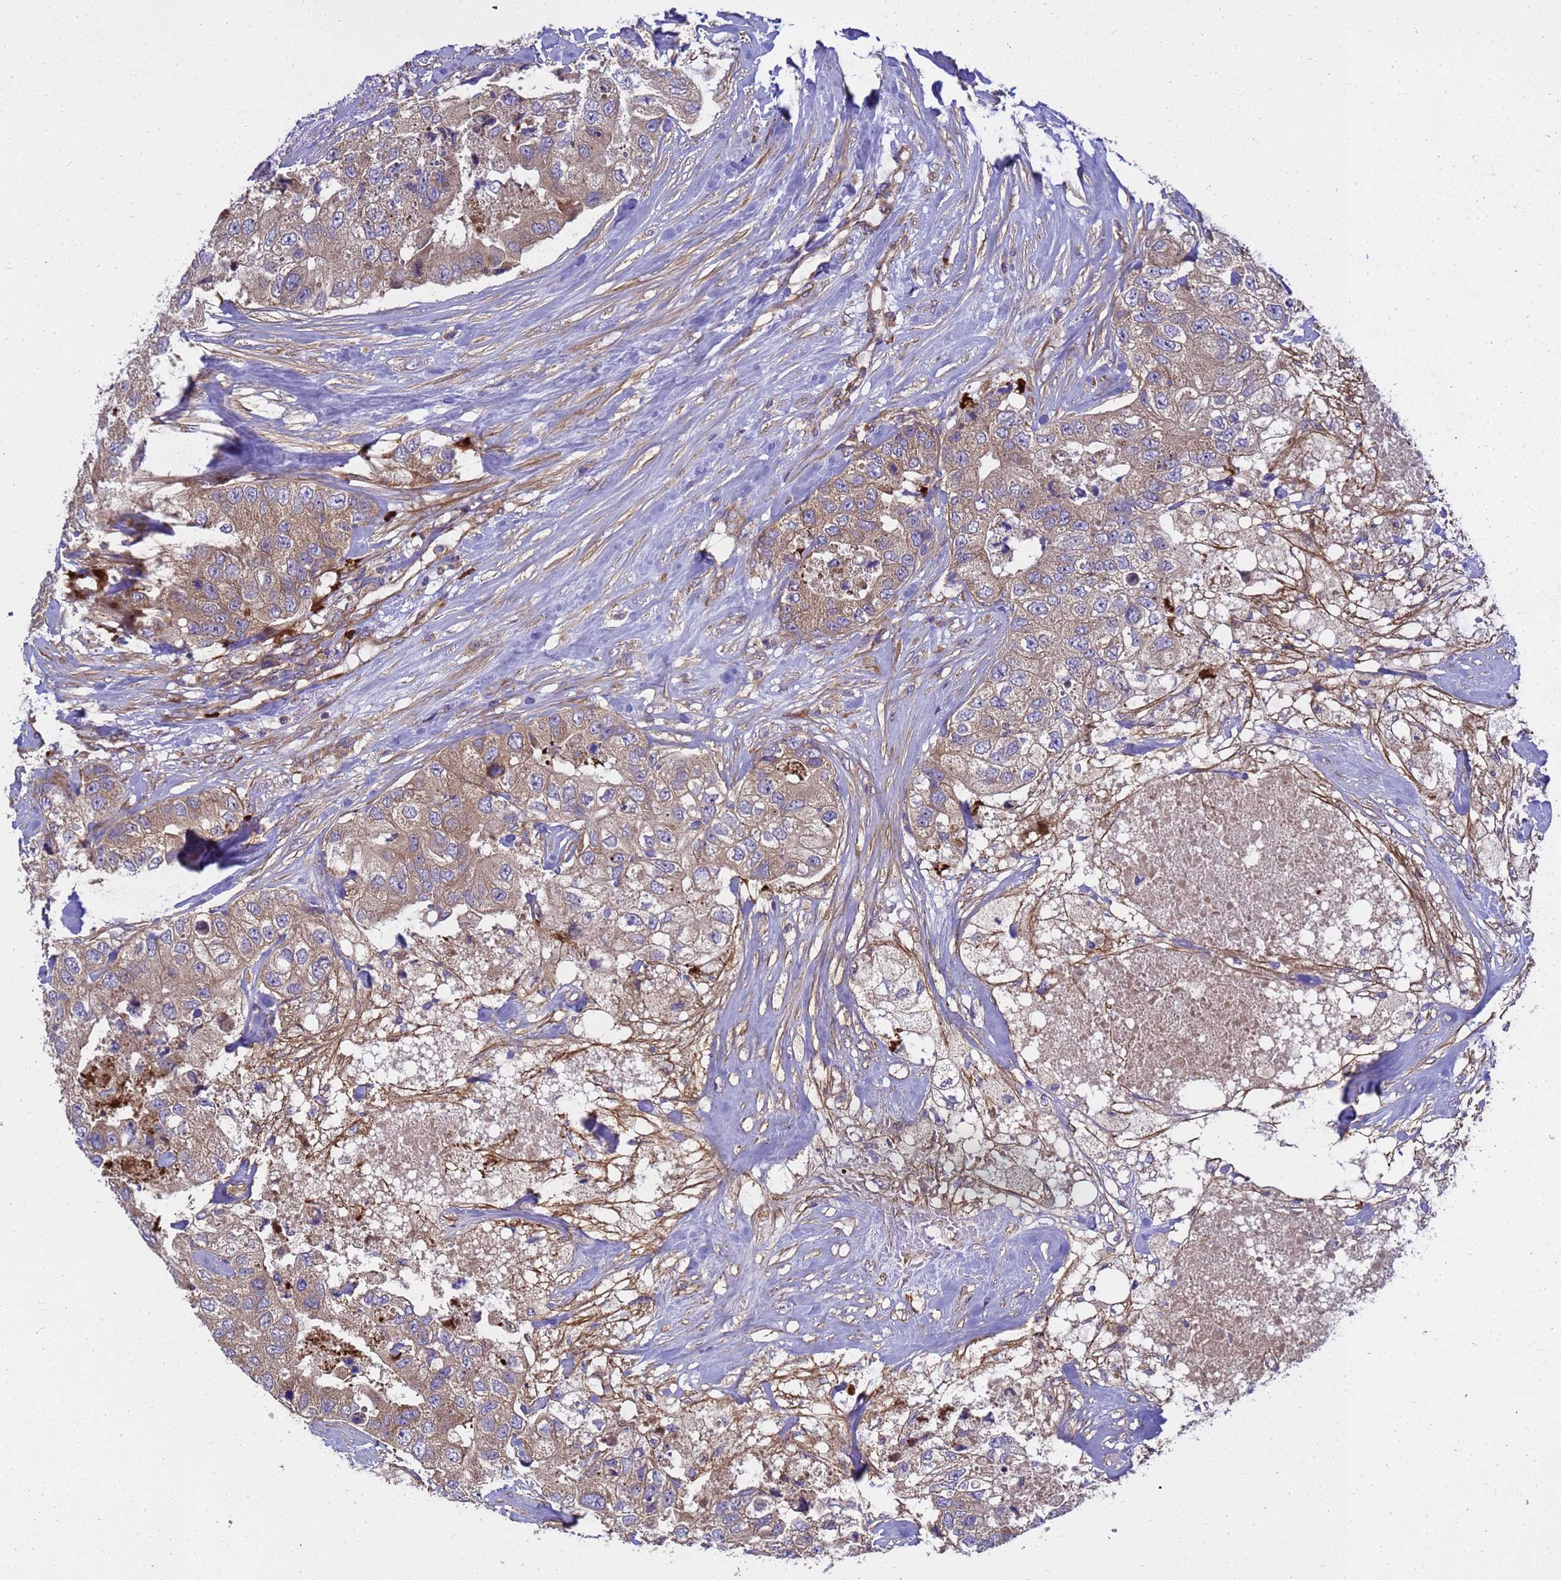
{"staining": {"intensity": "moderate", "quantity": ">75%", "location": "cytoplasmic/membranous"}, "tissue": "breast cancer", "cell_type": "Tumor cells", "image_type": "cancer", "snomed": [{"axis": "morphology", "description": "Duct carcinoma"}, {"axis": "topography", "description": "Breast"}], "caption": "Tumor cells show moderate cytoplasmic/membranous staining in approximately >75% of cells in infiltrating ductal carcinoma (breast).", "gene": "BECN1", "patient": {"sex": "female", "age": 62}}